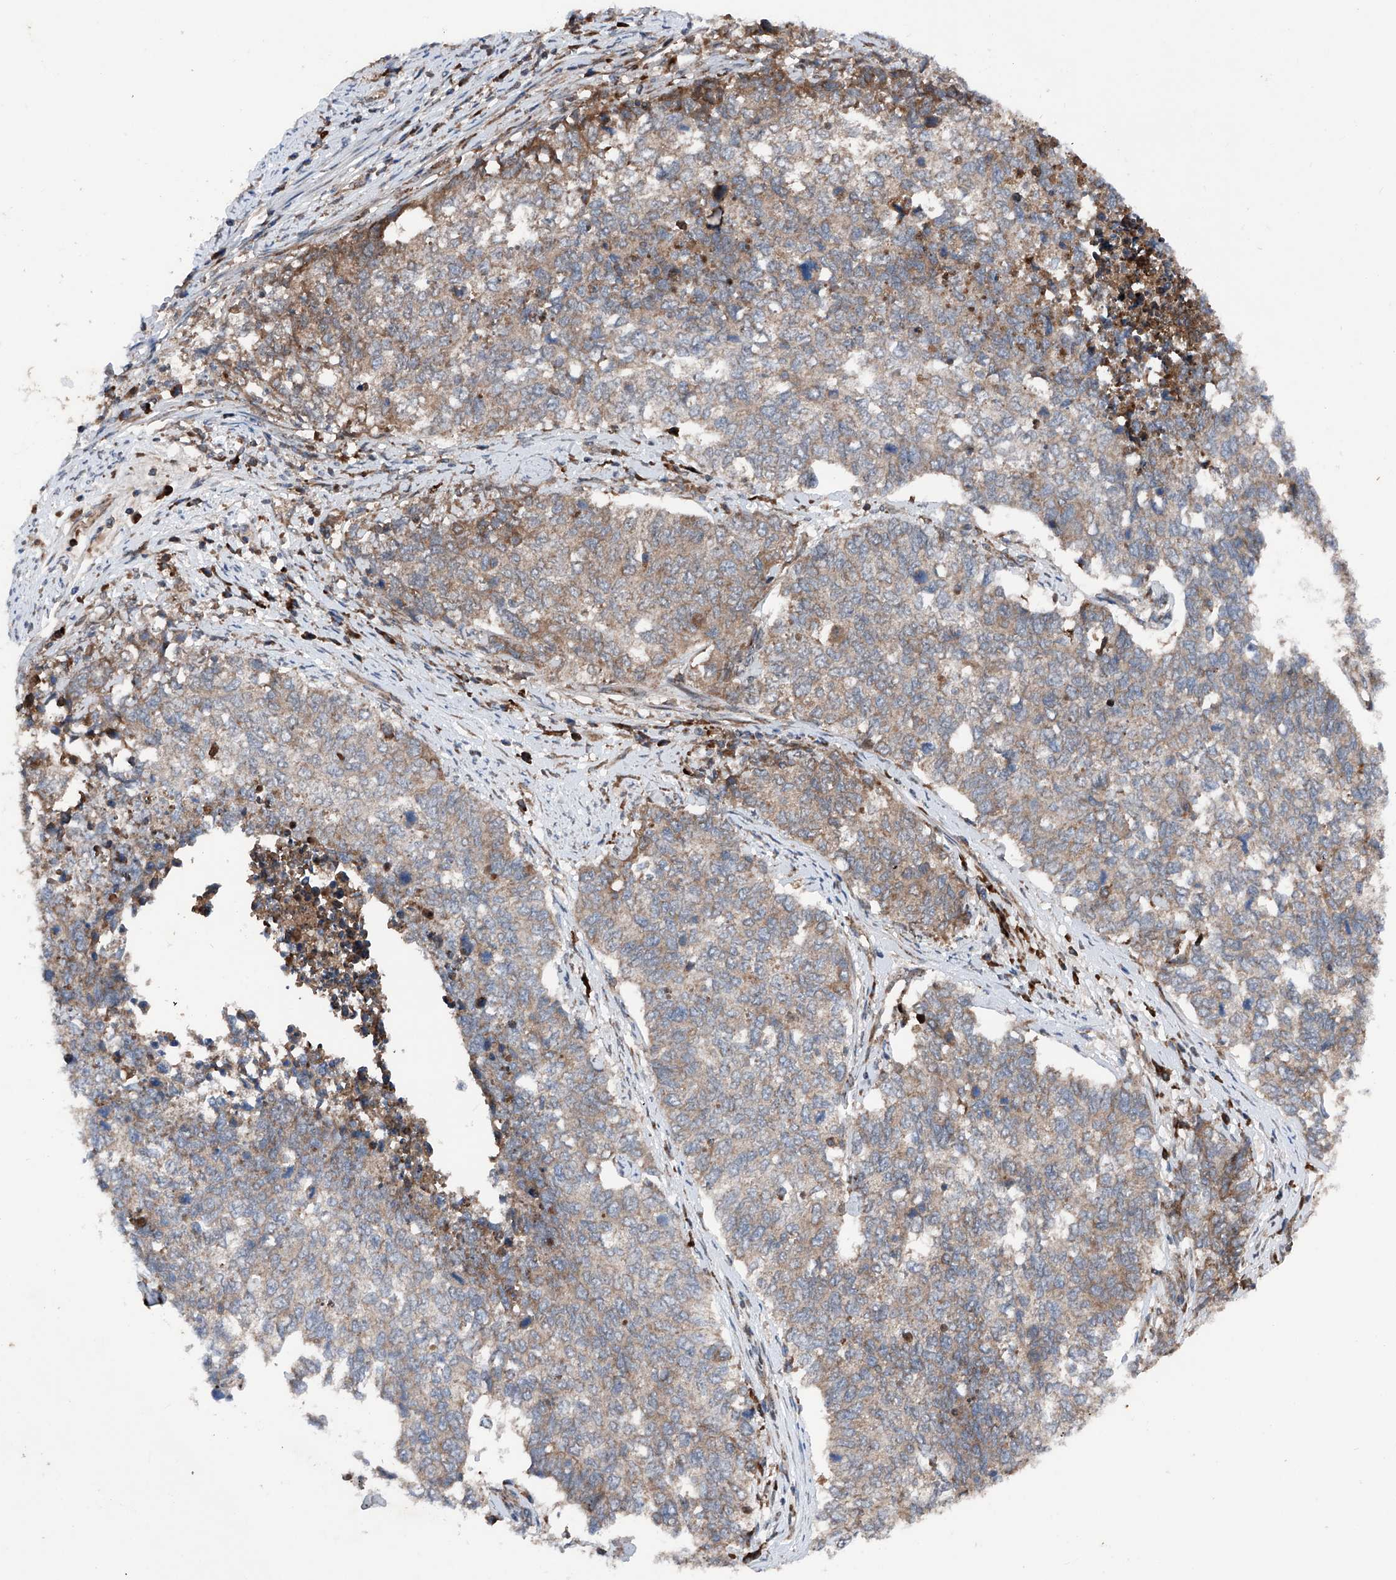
{"staining": {"intensity": "moderate", "quantity": ">75%", "location": "cytoplasmic/membranous"}, "tissue": "cervical cancer", "cell_type": "Tumor cells", "image_type": "cancer", "snomed": [{"axis": "morphology", "description": "Squamous cell carcinoma, NOS"}, {"axis": "topography", "description": "Cervix"}], "caption": "A photomicrograph showing moderate cytoplasmic/membranous positivity in about >75% of tumor cells in squamous cell carcinoma (cervical), as visualized by brown immunohistochemical staining.", "gene": "DAD1", "patient": {"sex": "female", "age": 63}}